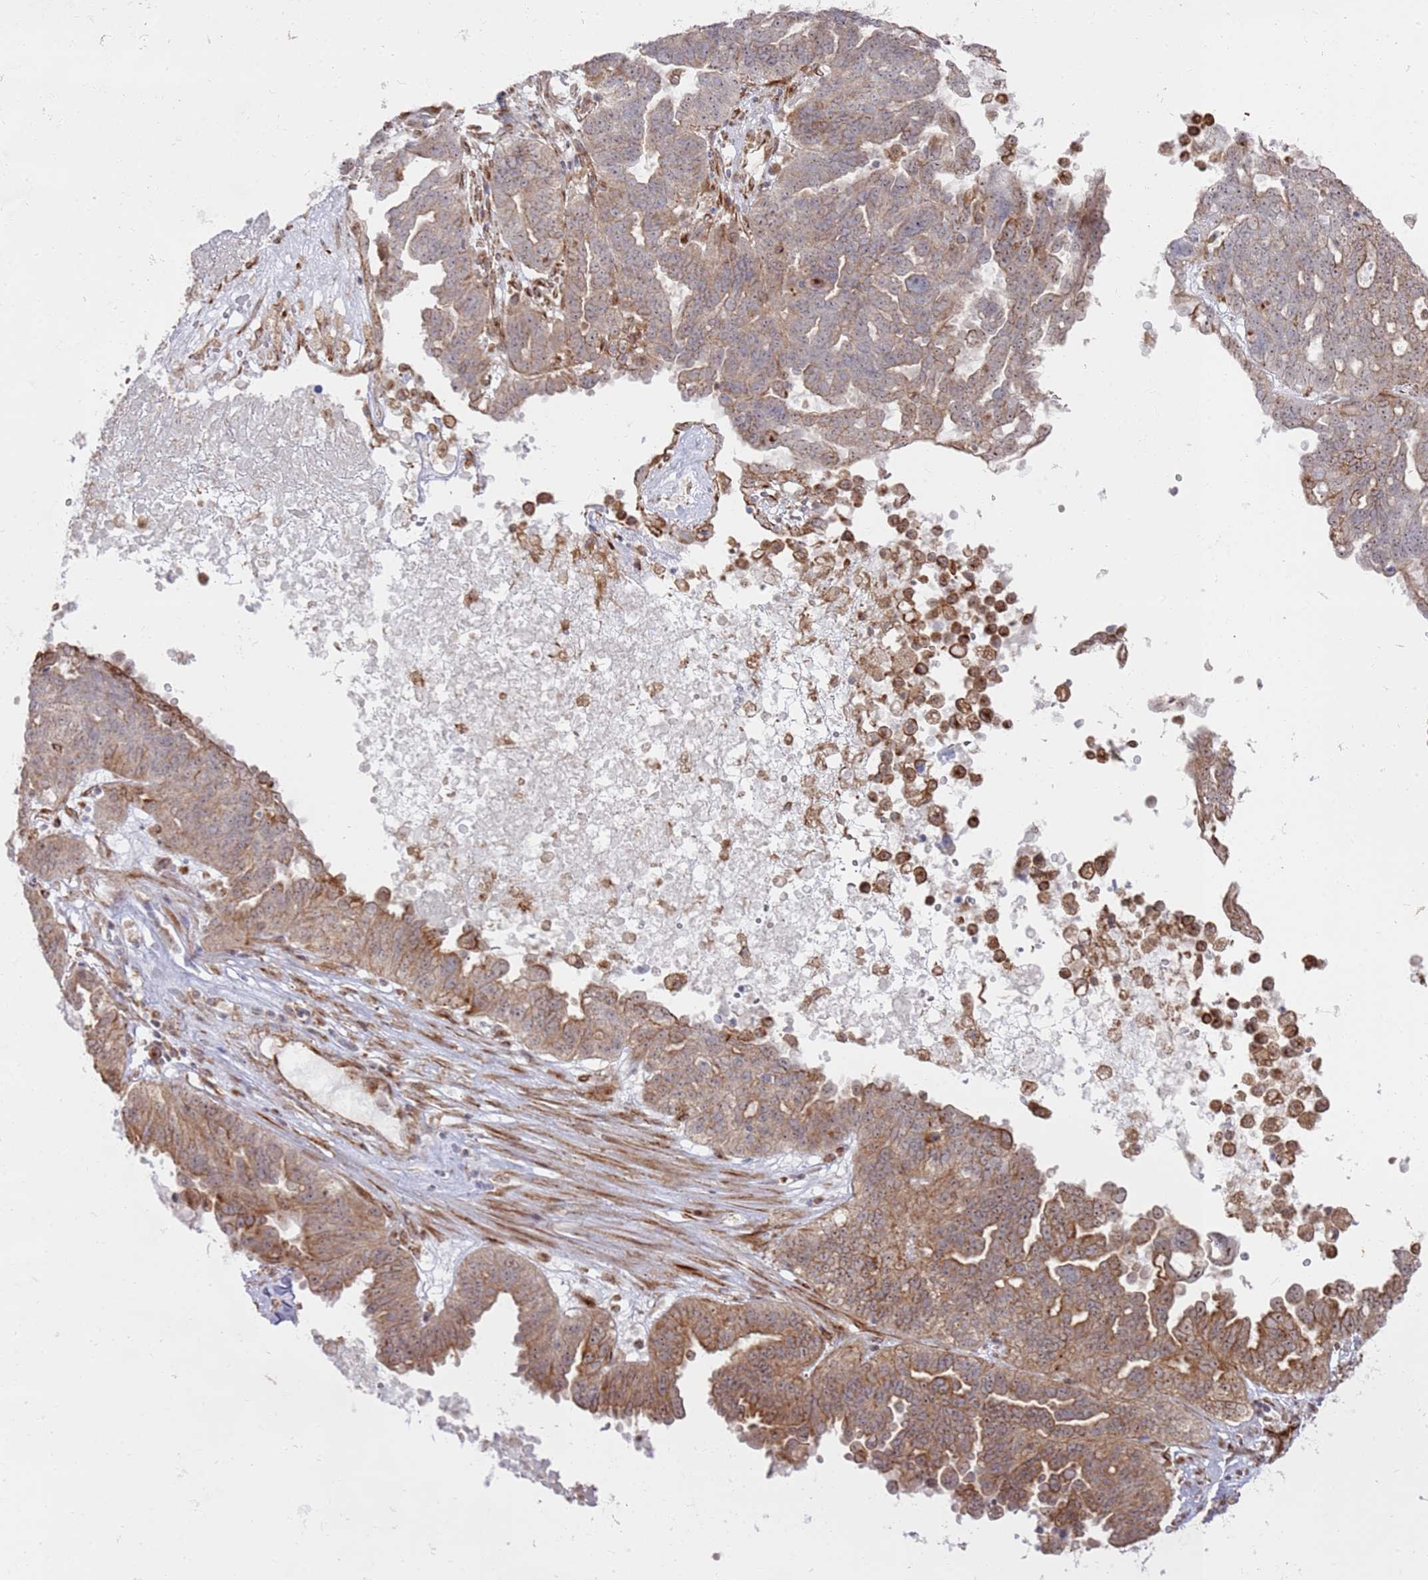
{"staining": {"intensity": "moderate", "quantity": "25%-75%", "location": "cytoplasmic/membranous"}, "tissue": "ovarian cancer", "cell_type": "Tumor cells", "image_type": "cancer", "snomed": [{"axis": "morphology", "description": "Cystadenocarcinoma, serous, NOS"}, {"axis": "topography", "description": "Ovary"}], "caption": "Human ovarian serous cystadenocarcinoma stained for a protein (brown) demonstrates moderate cytoplasmic/membranous positive expression in approximately 25%-75% of tumor cells.", "gene": "PHF21A", "patient": {"sex": "female", "age": 59}}